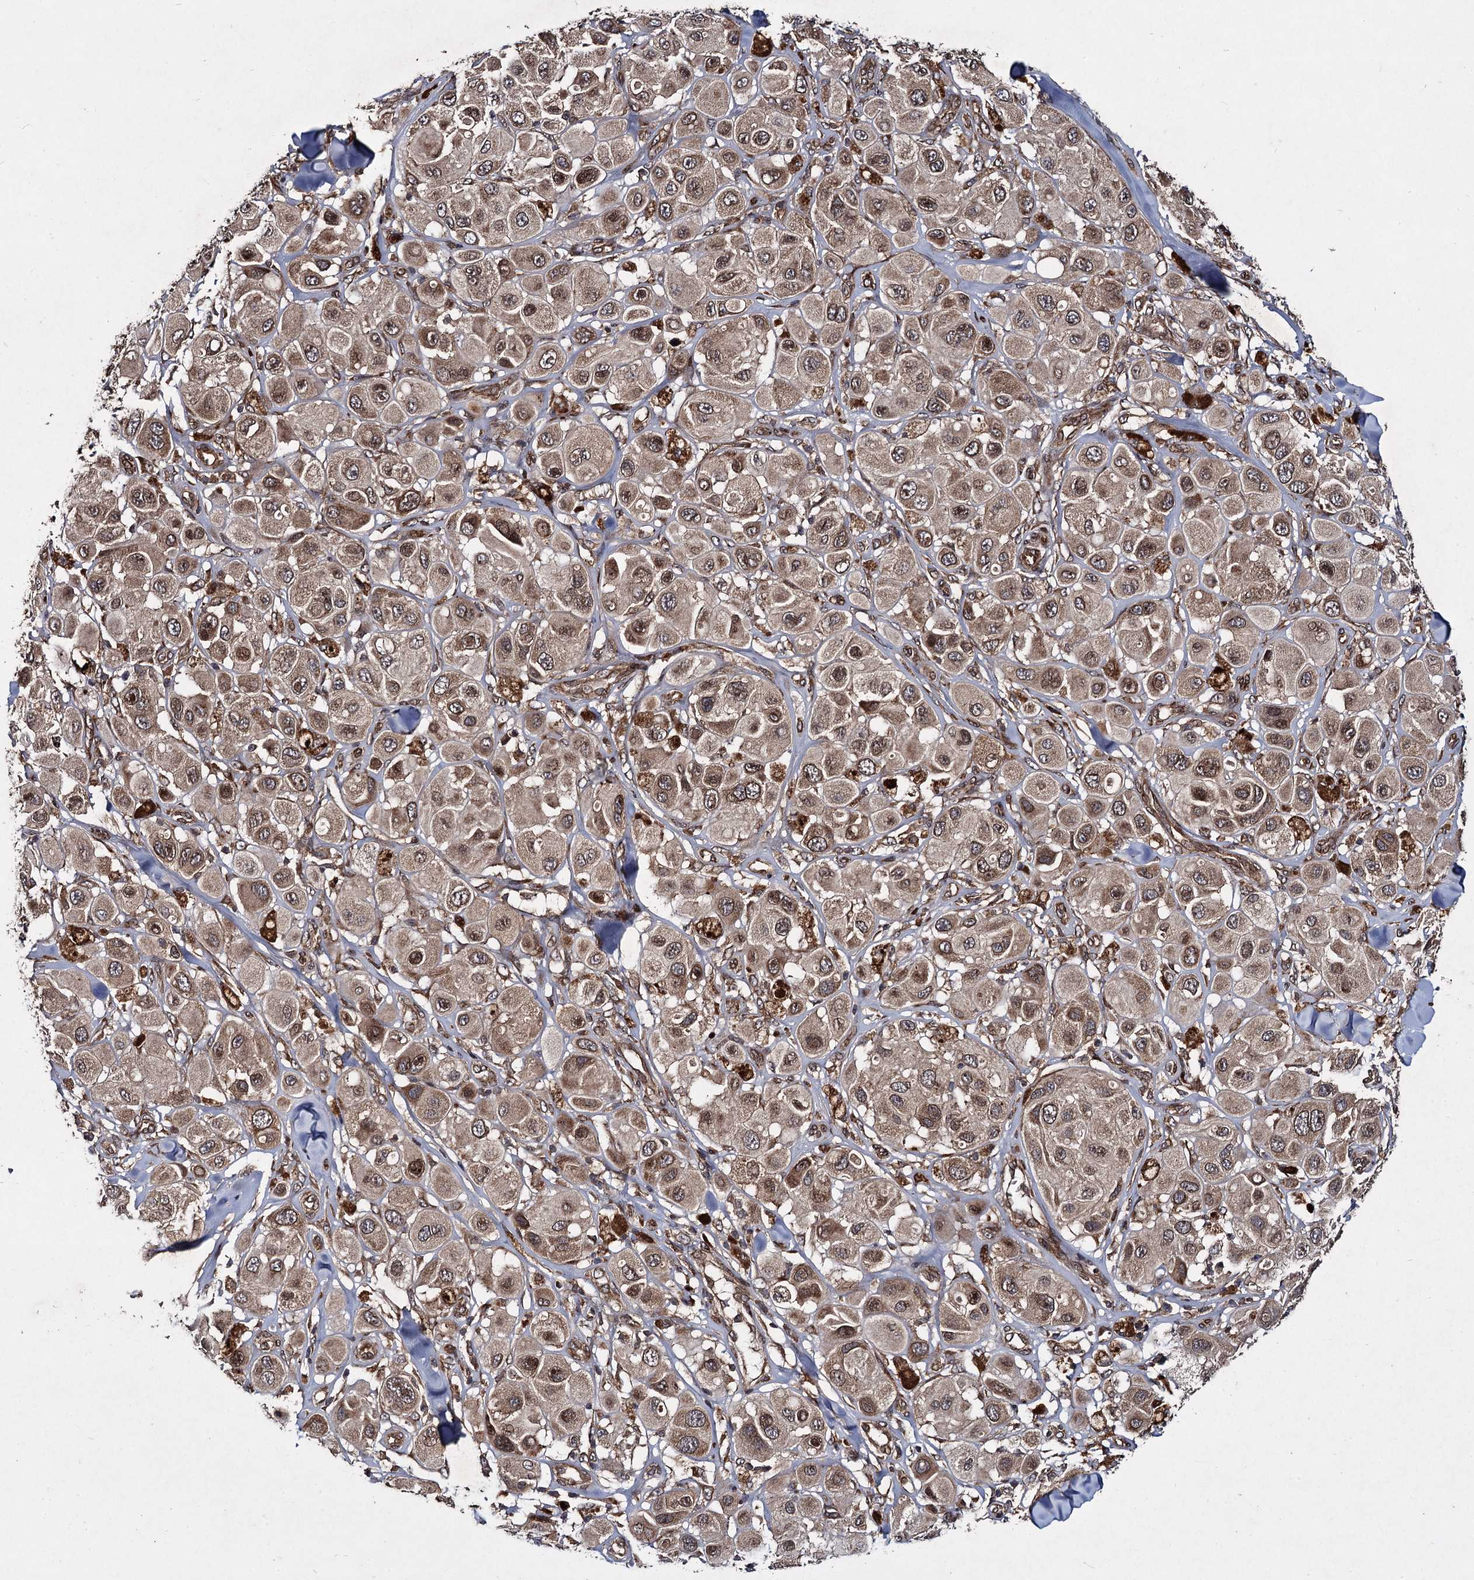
{"staining": {"intensity": "moderate", "quantity": ">75%", "location": "cytoplasmic/membranous,nuclear"}, "tissue": "melanoma", "cell_type": "Tumor cells", "image_type": "cancer", "snomed": [{"axis": "morphology", "description": "Malignant melanoma, Metastatic site"}, {"axis": "topography", "description": "Skin"}], "caption": "An image showing moderate cytoplasmic/membranous and nuclear expression in approximately >75% of tumor cells in melanoma, as visualized by brown immunohistochemical staining.", "gene": "DCP1B", "patient": {"sex": "male", "age": 41}}